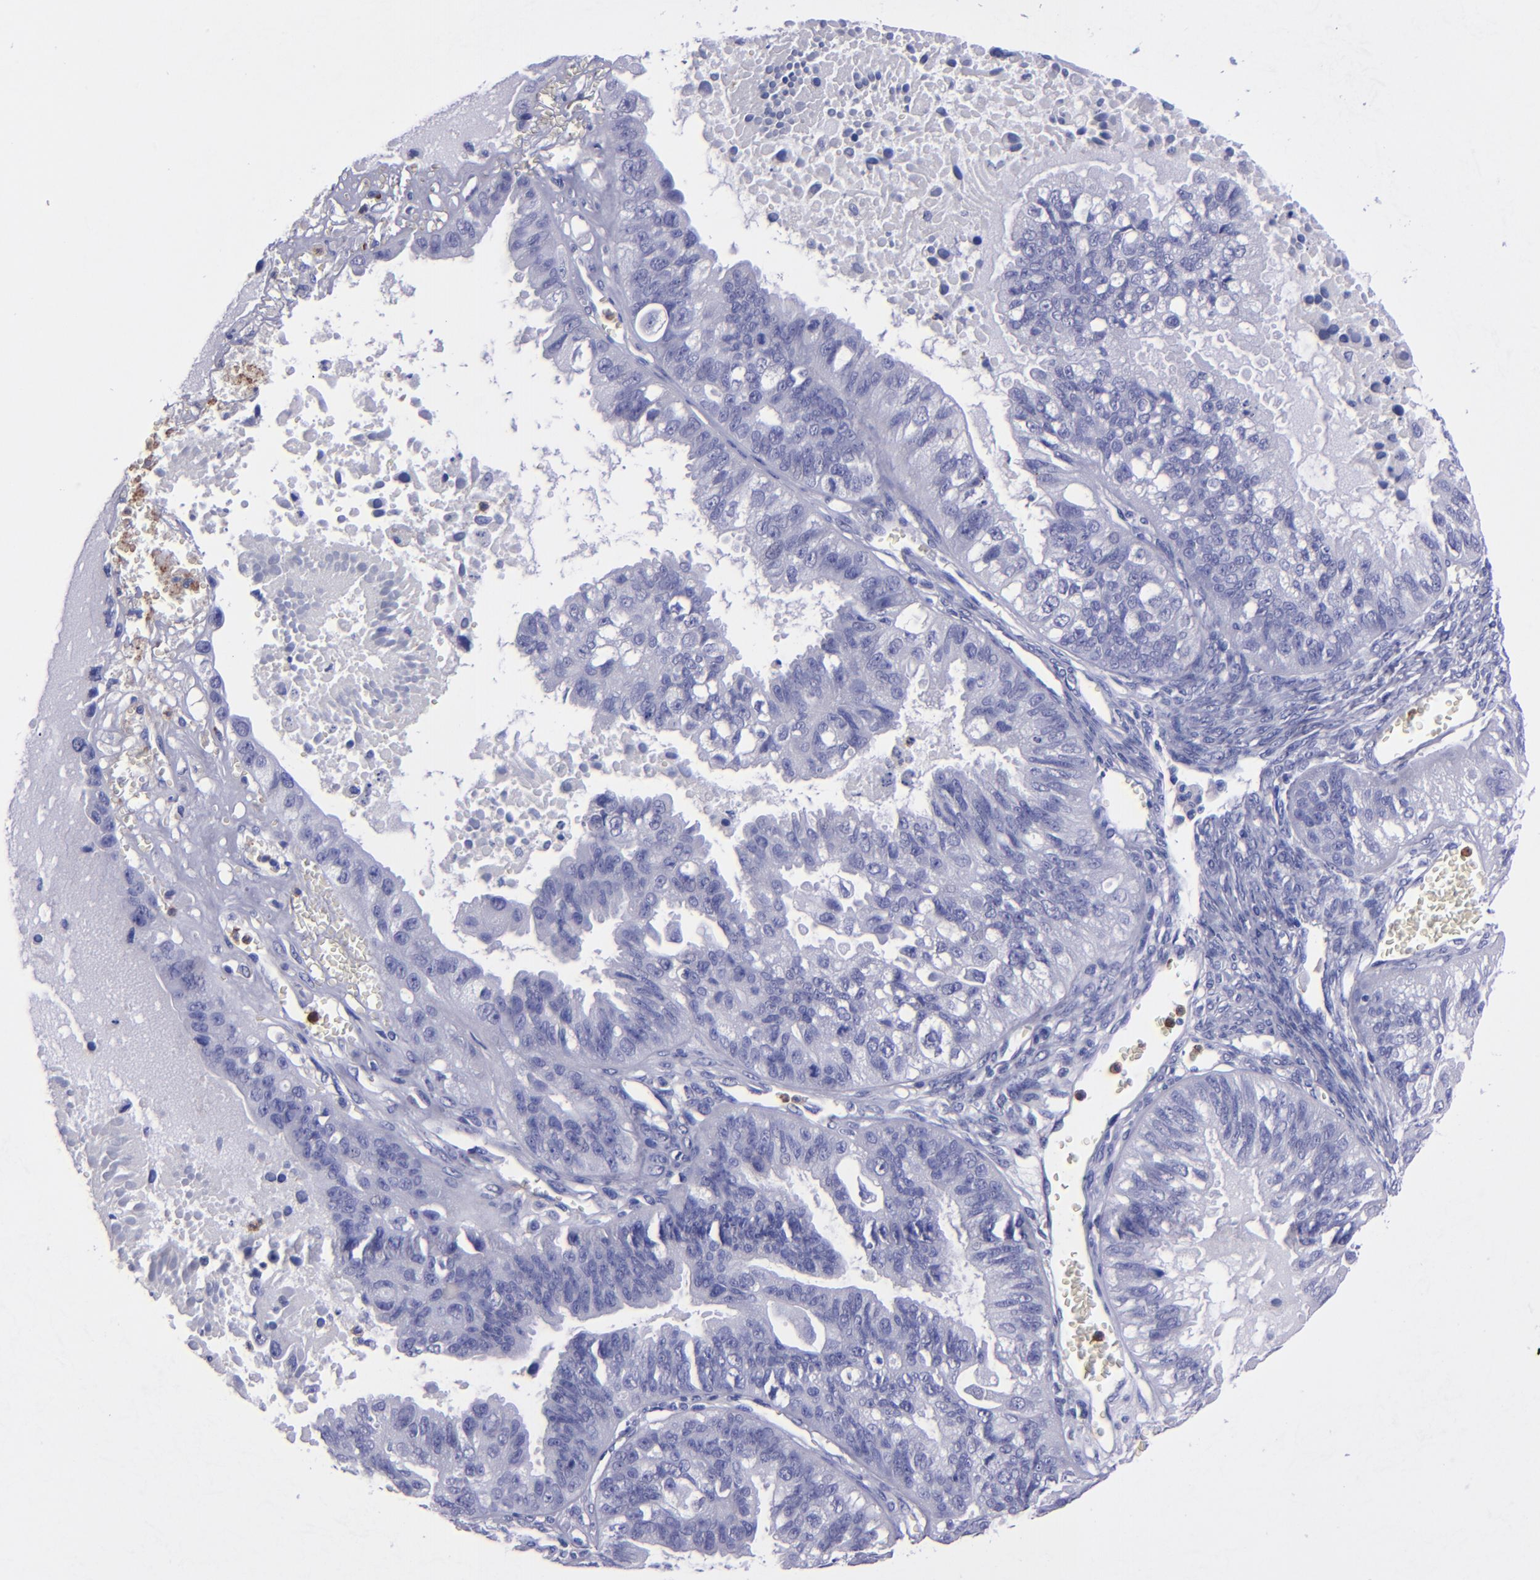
{"staining": {"intensity": "negative", "quantity": "none", "location": "none"}, "tissue": "ovarian cancer", "cell_type": "Tumor cells", "image_type": "cancer", "snomed": [{"axis": "morphology", "description": "Carcinoma, endometroid"}, {"axis": "topography", "description": "Ovary"}], "caption": "Immunohistochemical staining of human ovarian endometroid carcinoma reveals no significant expression in tumor cells.", "gene": "CR1", "patient": {"sex": "female", "age": 85}}